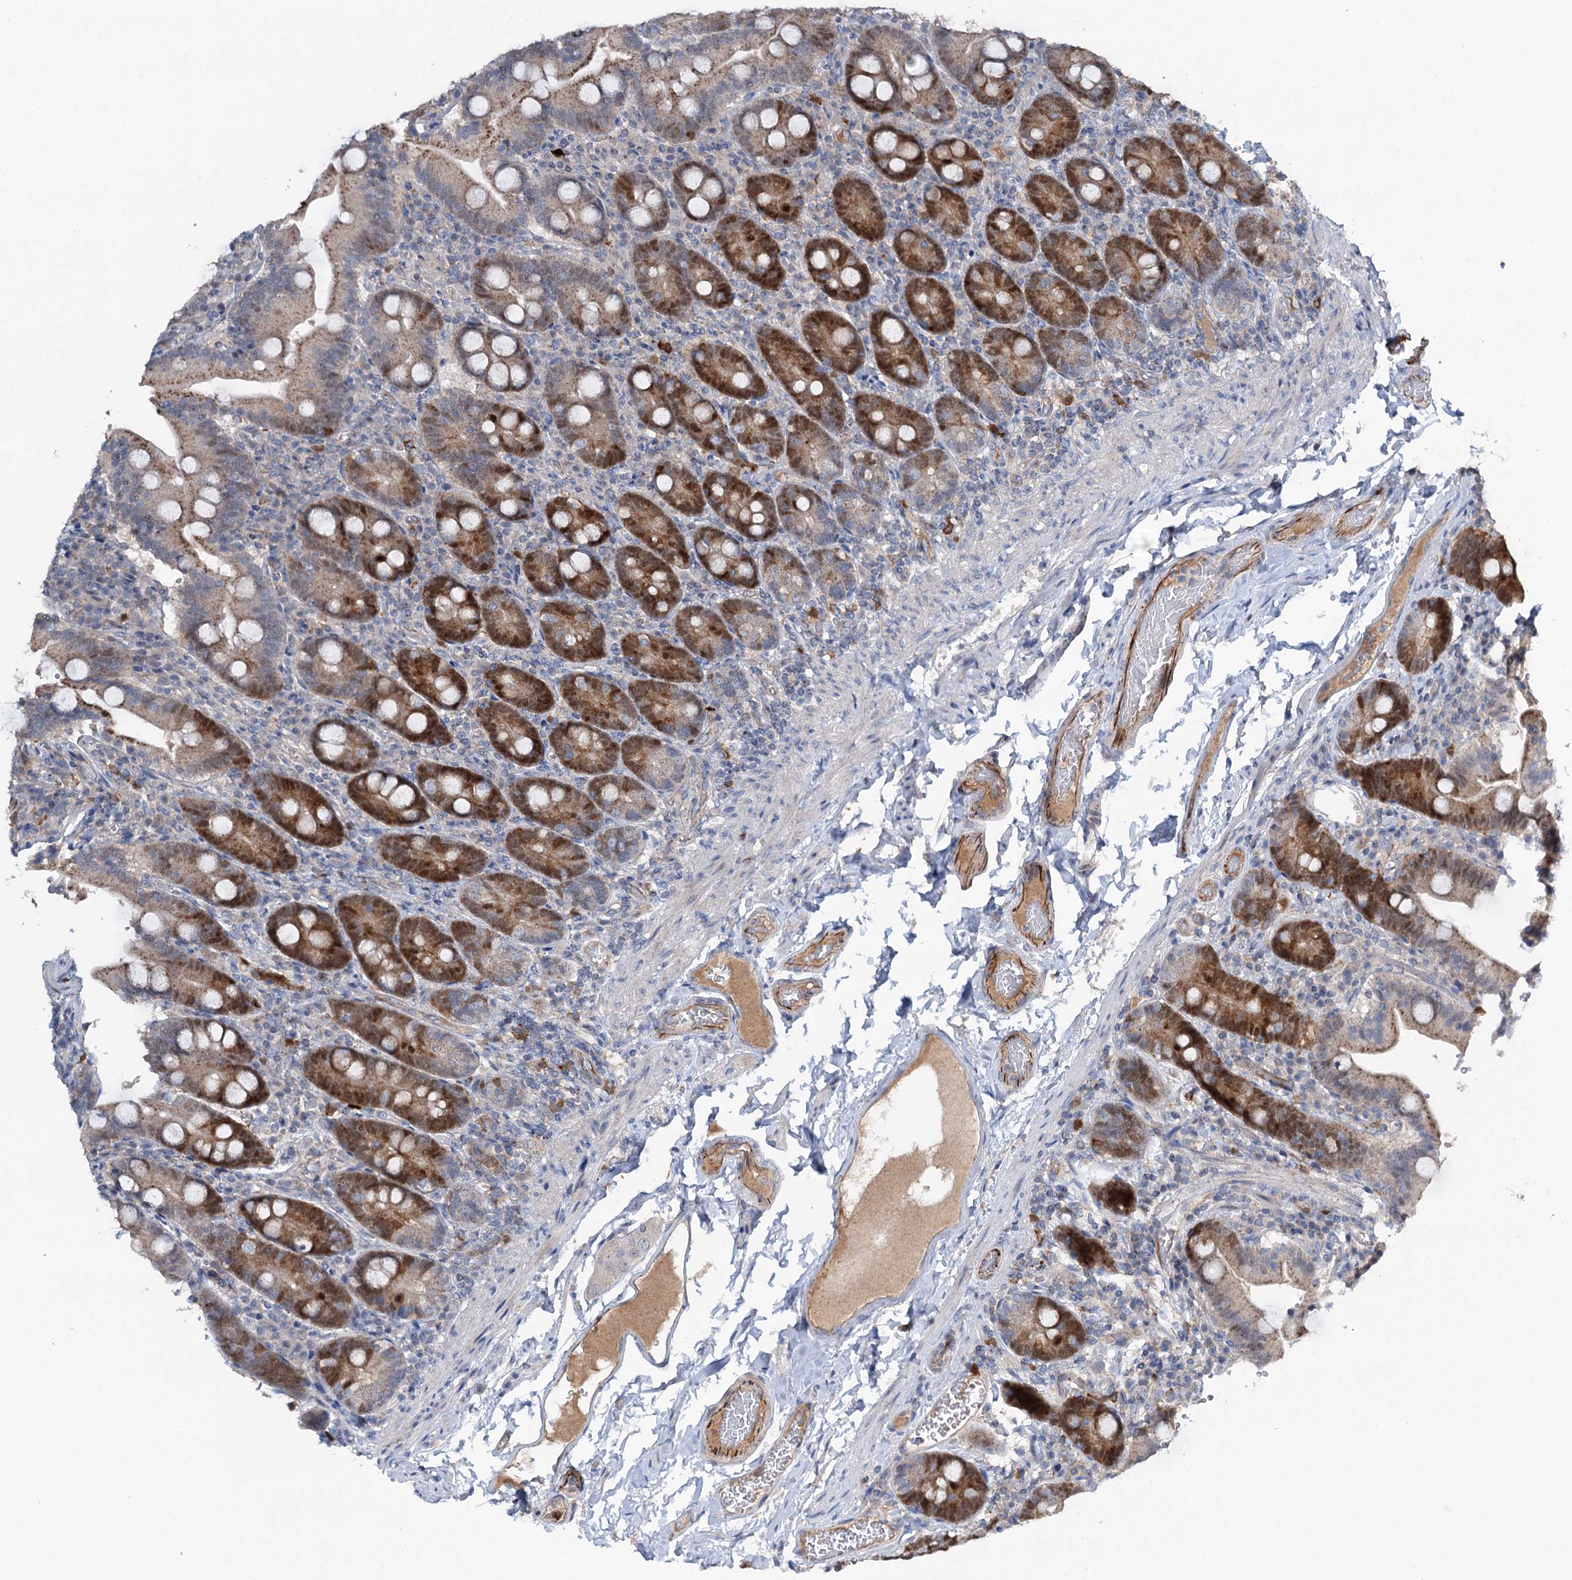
{"staining": {"intensity": "moderate", "quantity": ">75%", "location": "cytoplasmic/membranous,nuclear"}, "tissue": "duodenum", "cell_type": "Glandular cells", "image_type": "normal", "snomed": [{"axis": "morphology", "description": "Normal tissue, NOS"}, {"axis": "topography", "description": "Duodenum"}], "caption": "DAB immunohistochemical staining of benign human duodenum reveals moderate cytoplasmic/membranous,nuclear protein positivity in about >75% of glandular cells. The protein of interest is shown in brown color, while the nuclei are stained blue.", "gene": "NCAPD2", "patient": {"sex": "female", "age": 62}}